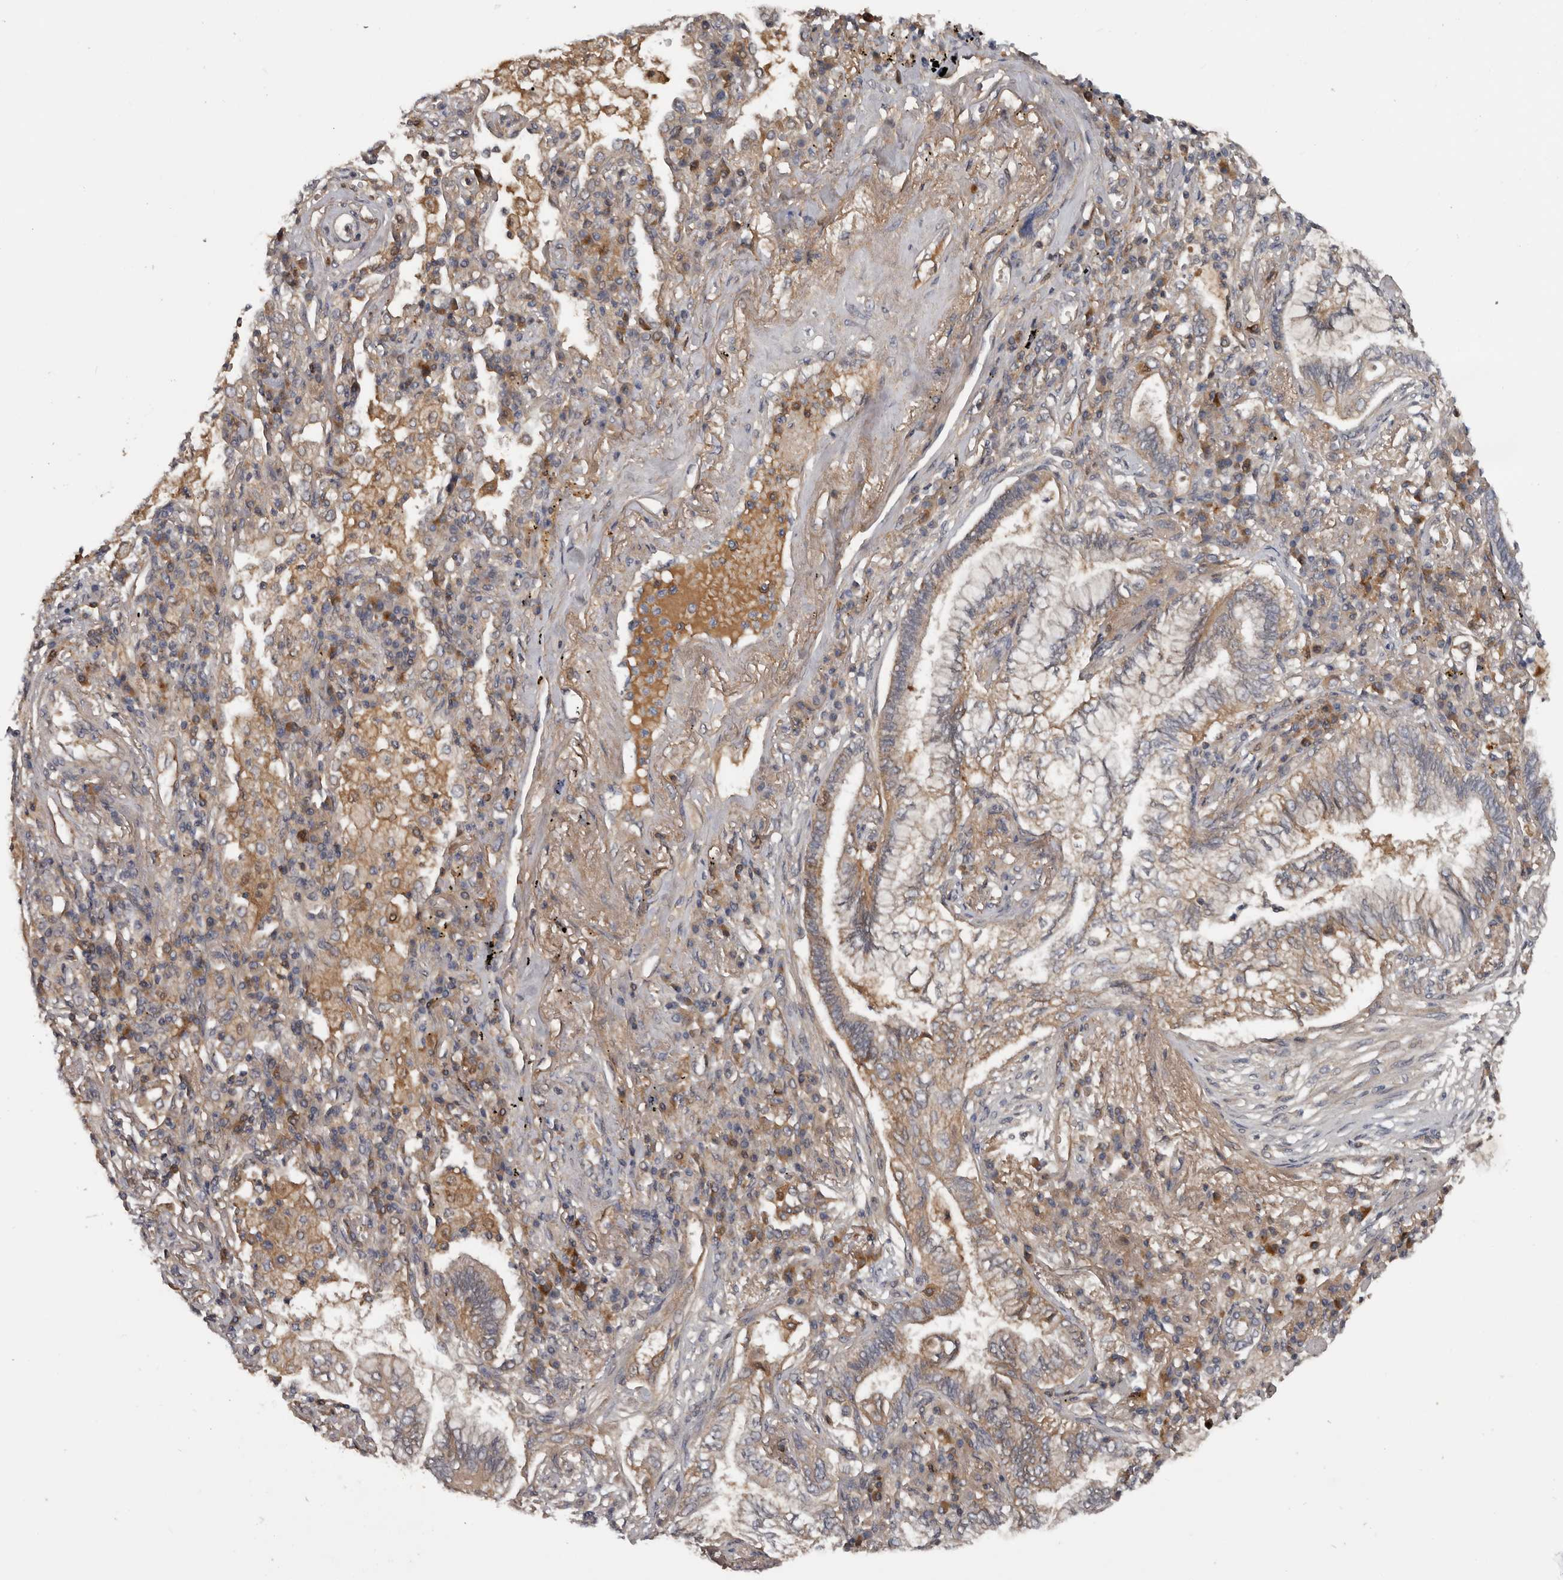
{"staining": {"intensity": "strong", "quantity": "<25%", "location": "cytoplasmic/membranous"}, "tissue": "bronchus", "cell_type": "Respiratory epithelial cells", "image_type": "normal", "snomed": [{"axis": "morphology", "description": "Normal tissue, NOS"}, {"axis": "morphology", "description": "Adenocarcinoma, NOS"}, {"axis": "topography", "description": "Bronchus"}, {"axis": "topography", "description": "Lung"}], "caption": "Bronchus was stained to show a protein in brown. There is medium levels of strong cytoplasmic/membranous positivity in about <25% of respiratory epithelial cells.", "gene": "DNAJB4", "patient": {"sex": "female", "age": 70}}